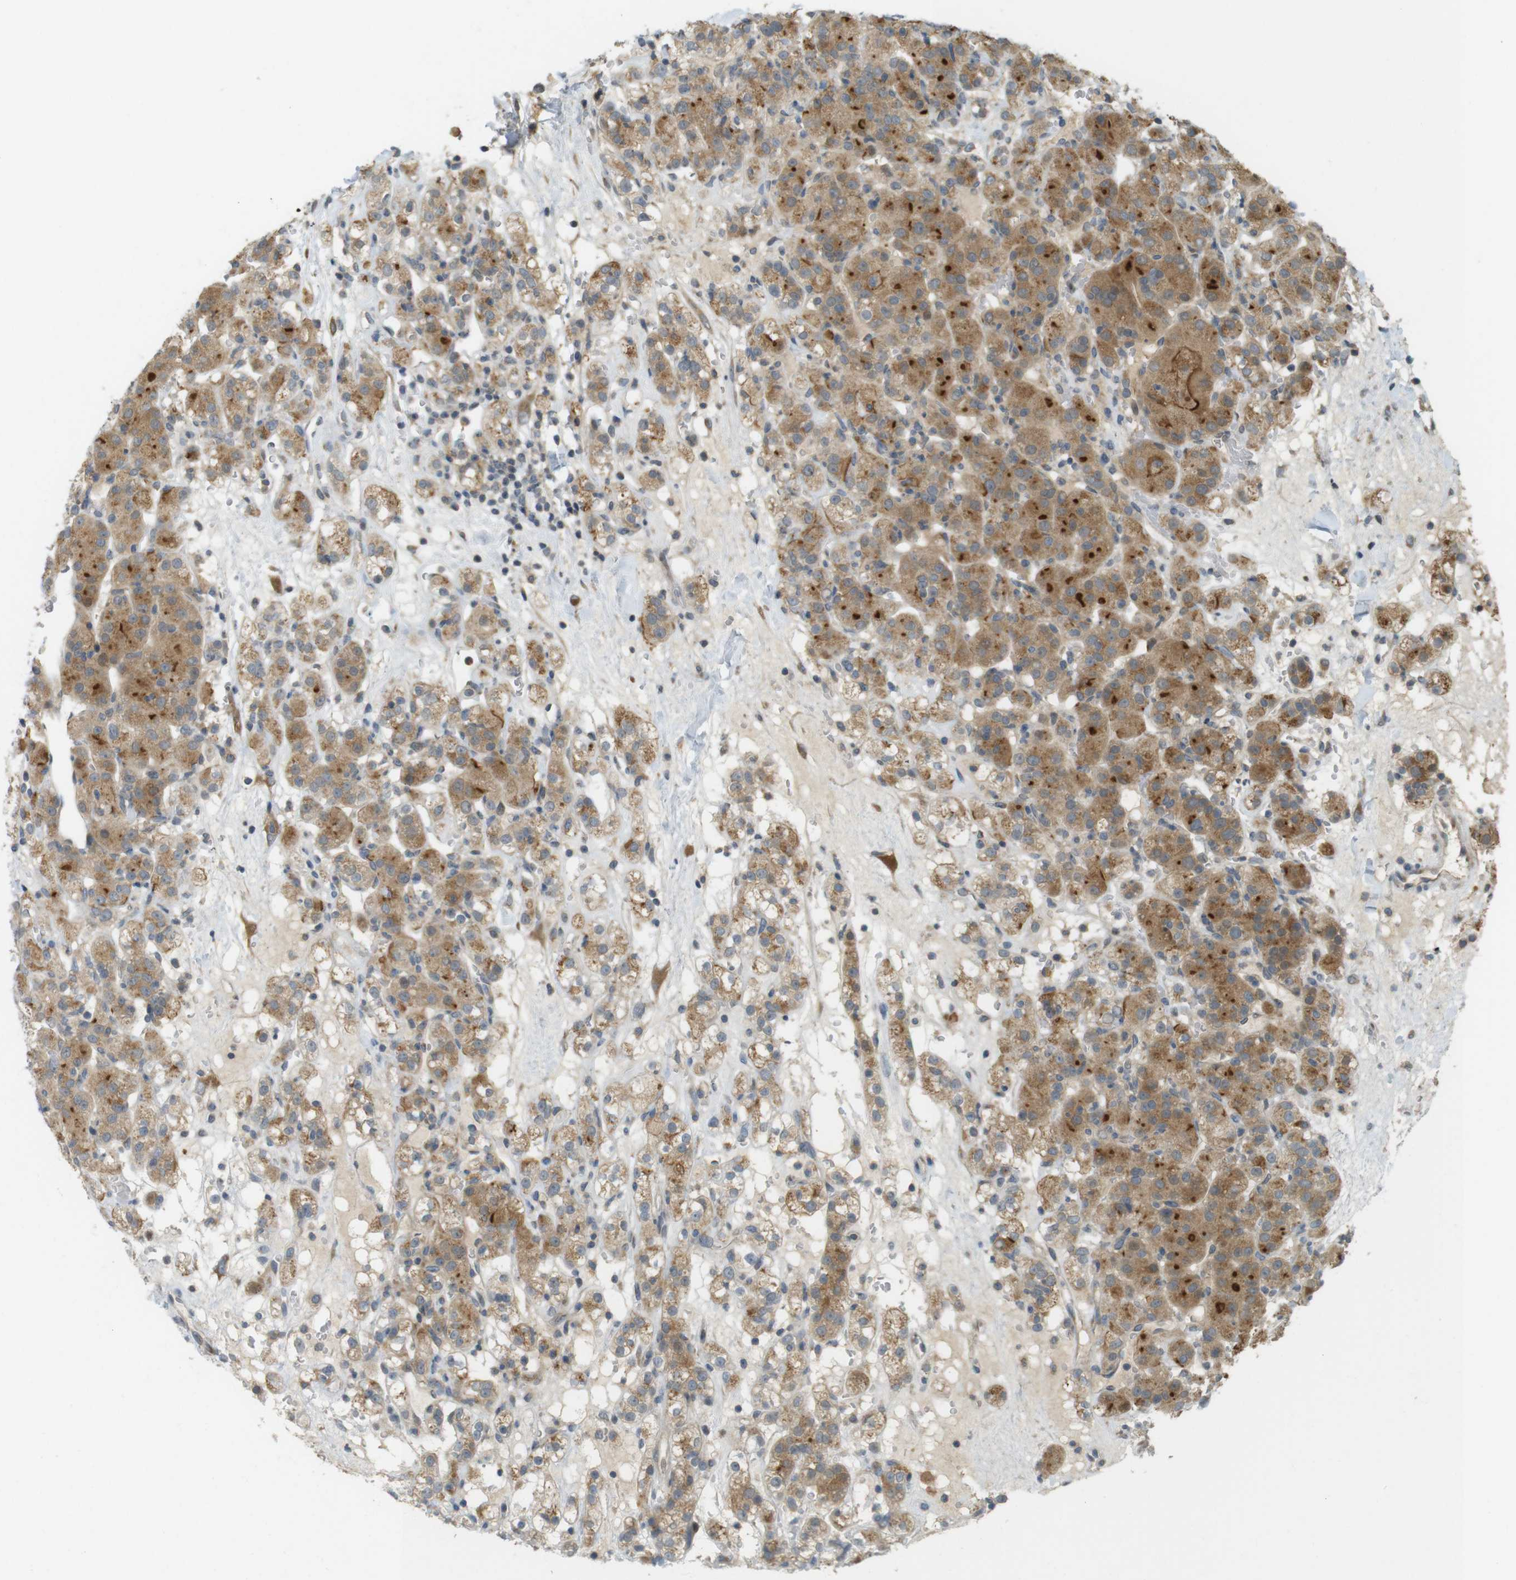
{"staining": {"intensity": "moderate", "quantity": ">75%", "location": "cytoplasmic/membranous"}, "tissue": "renal cancer", "cell_type": "Tumor cells", "image_type": "cancer", "snomed": [{"axis": "morphology", "description": "Normal tissue, NOS"}, {"axis": "morphology", "description": "Adenocarcinoma, NOS"}, {"axis": "topography", "description": "Kidney"}], "caption": "Renal adenocarcinoma stained for a protein displays moderate cytoplasmic/membranous positivity in tumor cells. (DAB IHC, brown staining for protein, blue staining for nuclei).", "gene": "CLRN3", "patient": {"sex": "male", "age": 61}}